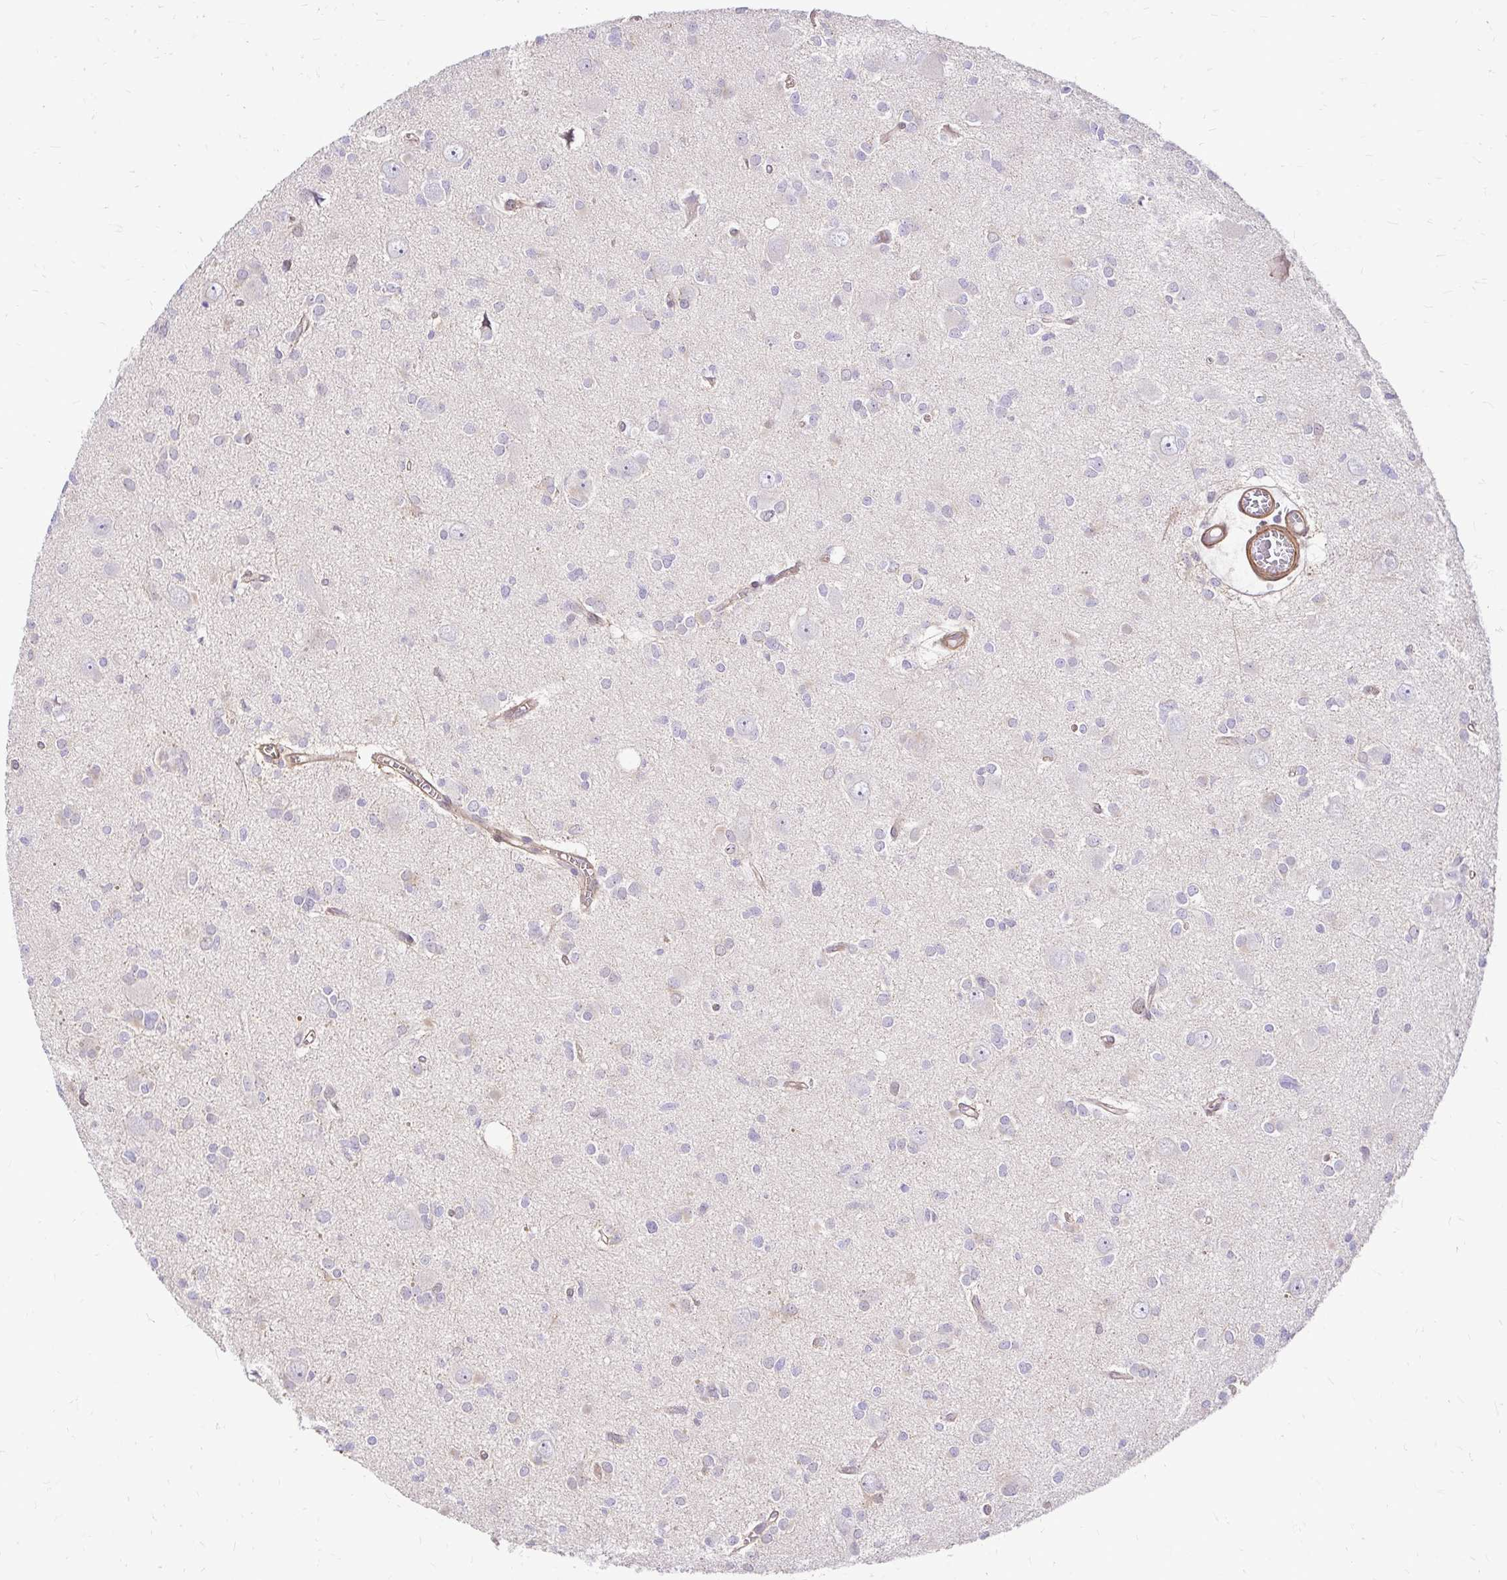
{"staining": {"intensity": "negative", "quantity": "none", "location": "none"}, "tissue": "glioma", "cell_type": "Tumor cells", "image_type": "cancer", "snomed": [{"axis": "morphology", "description": "Glioma, malignant, High grade"}, {"axis": "topography", "description": "Brain"}], "caption": "Immunohistochemistry of human high-grade glioma (malignant) shows no positivity in tumor cells.", "gene": "YAP1", "patient": {"sex": "male", "age": 23}}